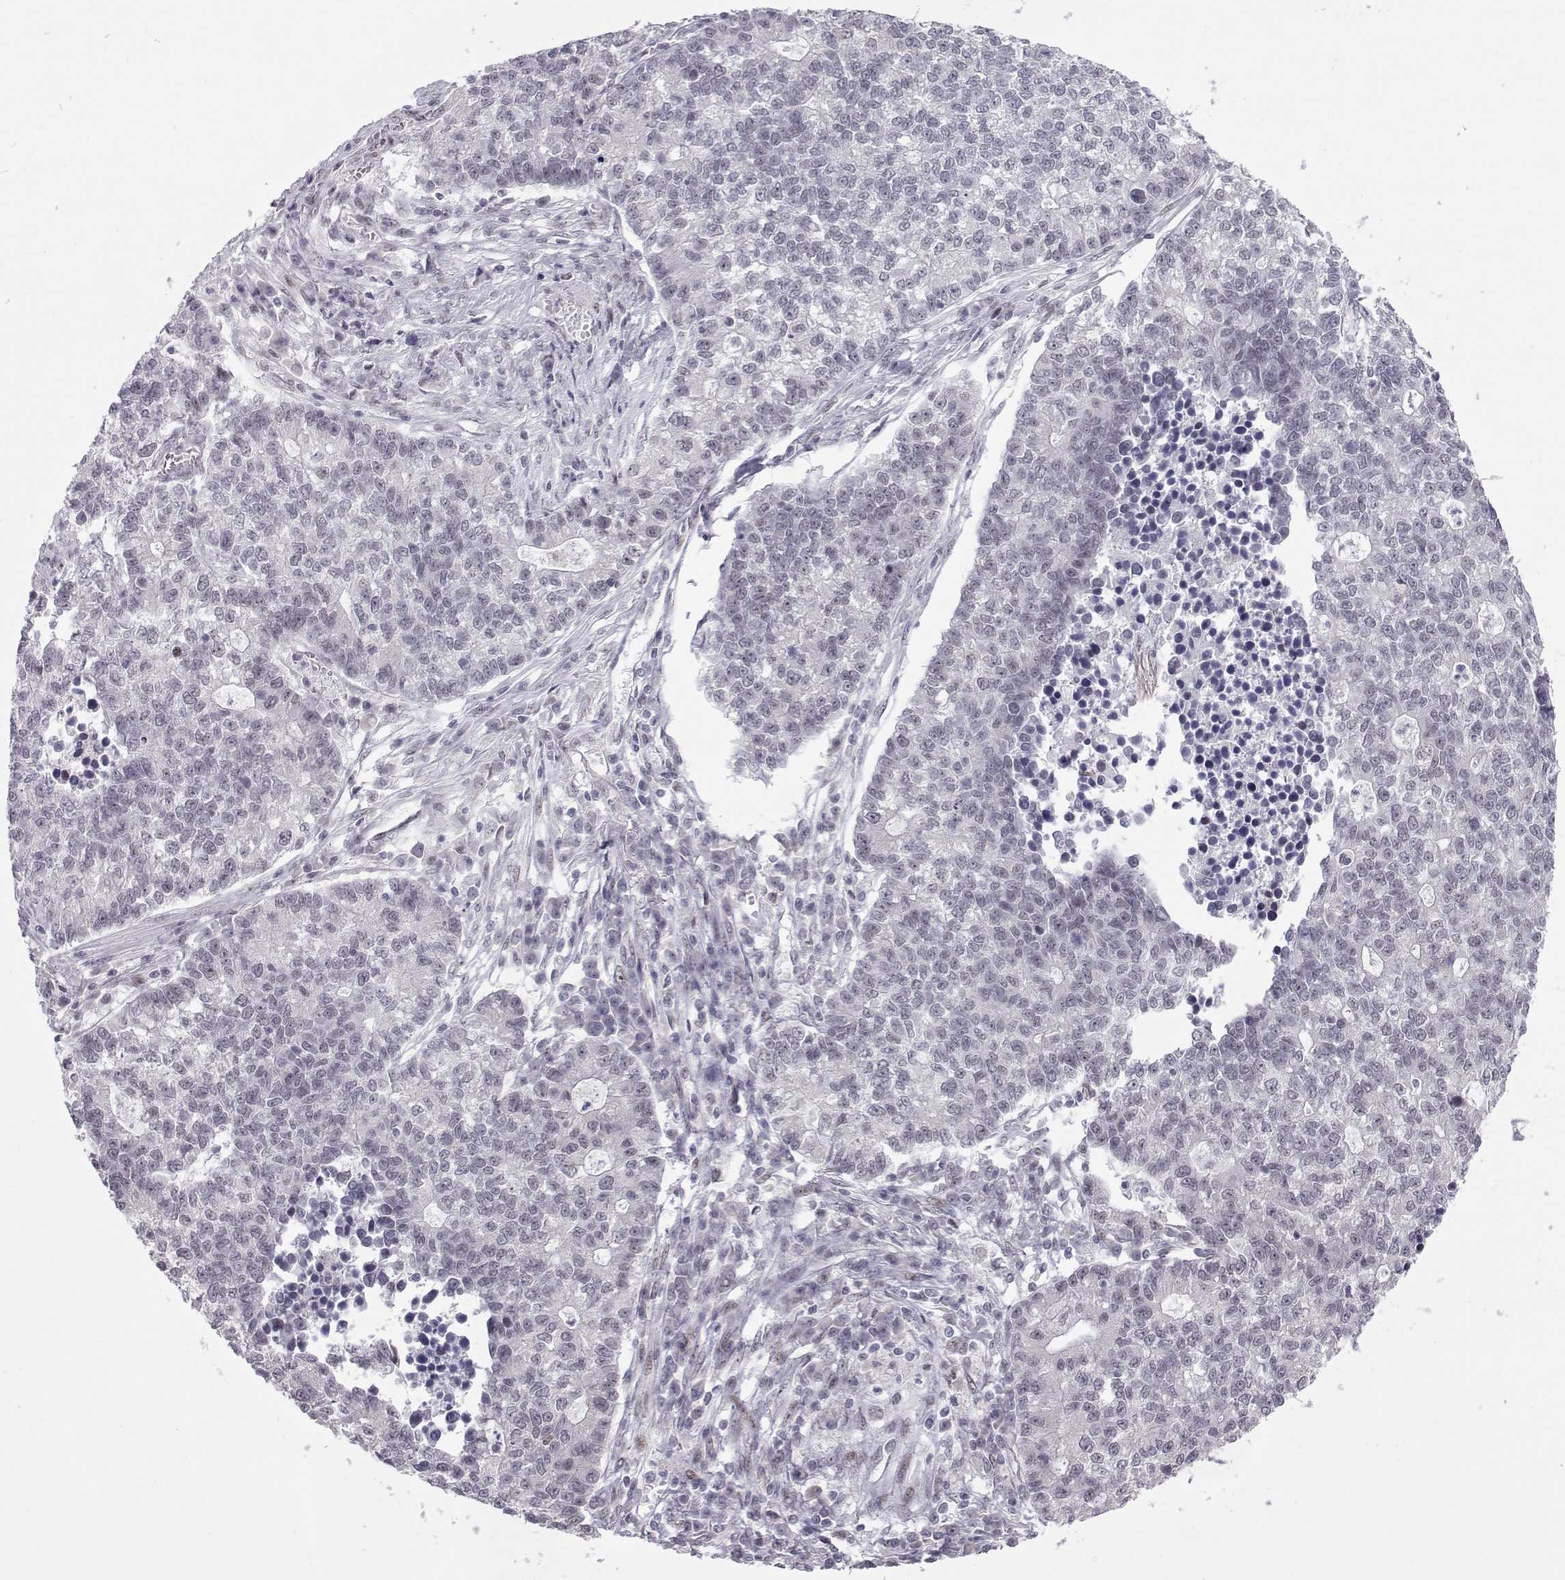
{"staining": {"intensity": "negative", "quantity": "none", "location": "none"}, "tissue": "lung cancer", "cell_type": "Tumor cells", "image_type": "cancer", "snomed": [{"axis": "morphology", "description": "Adenocarcinoma, NOS"}, {"axis": "topography", "description": "Lung"}], "caption": "Photomicrograph shows no protein staining in tumor cells of lung cancer tissue. (DAB immunohistochemistry (IHC), high magnification).", "gene": "SIX6", "patient": {"sex": "male", "age": 57}}